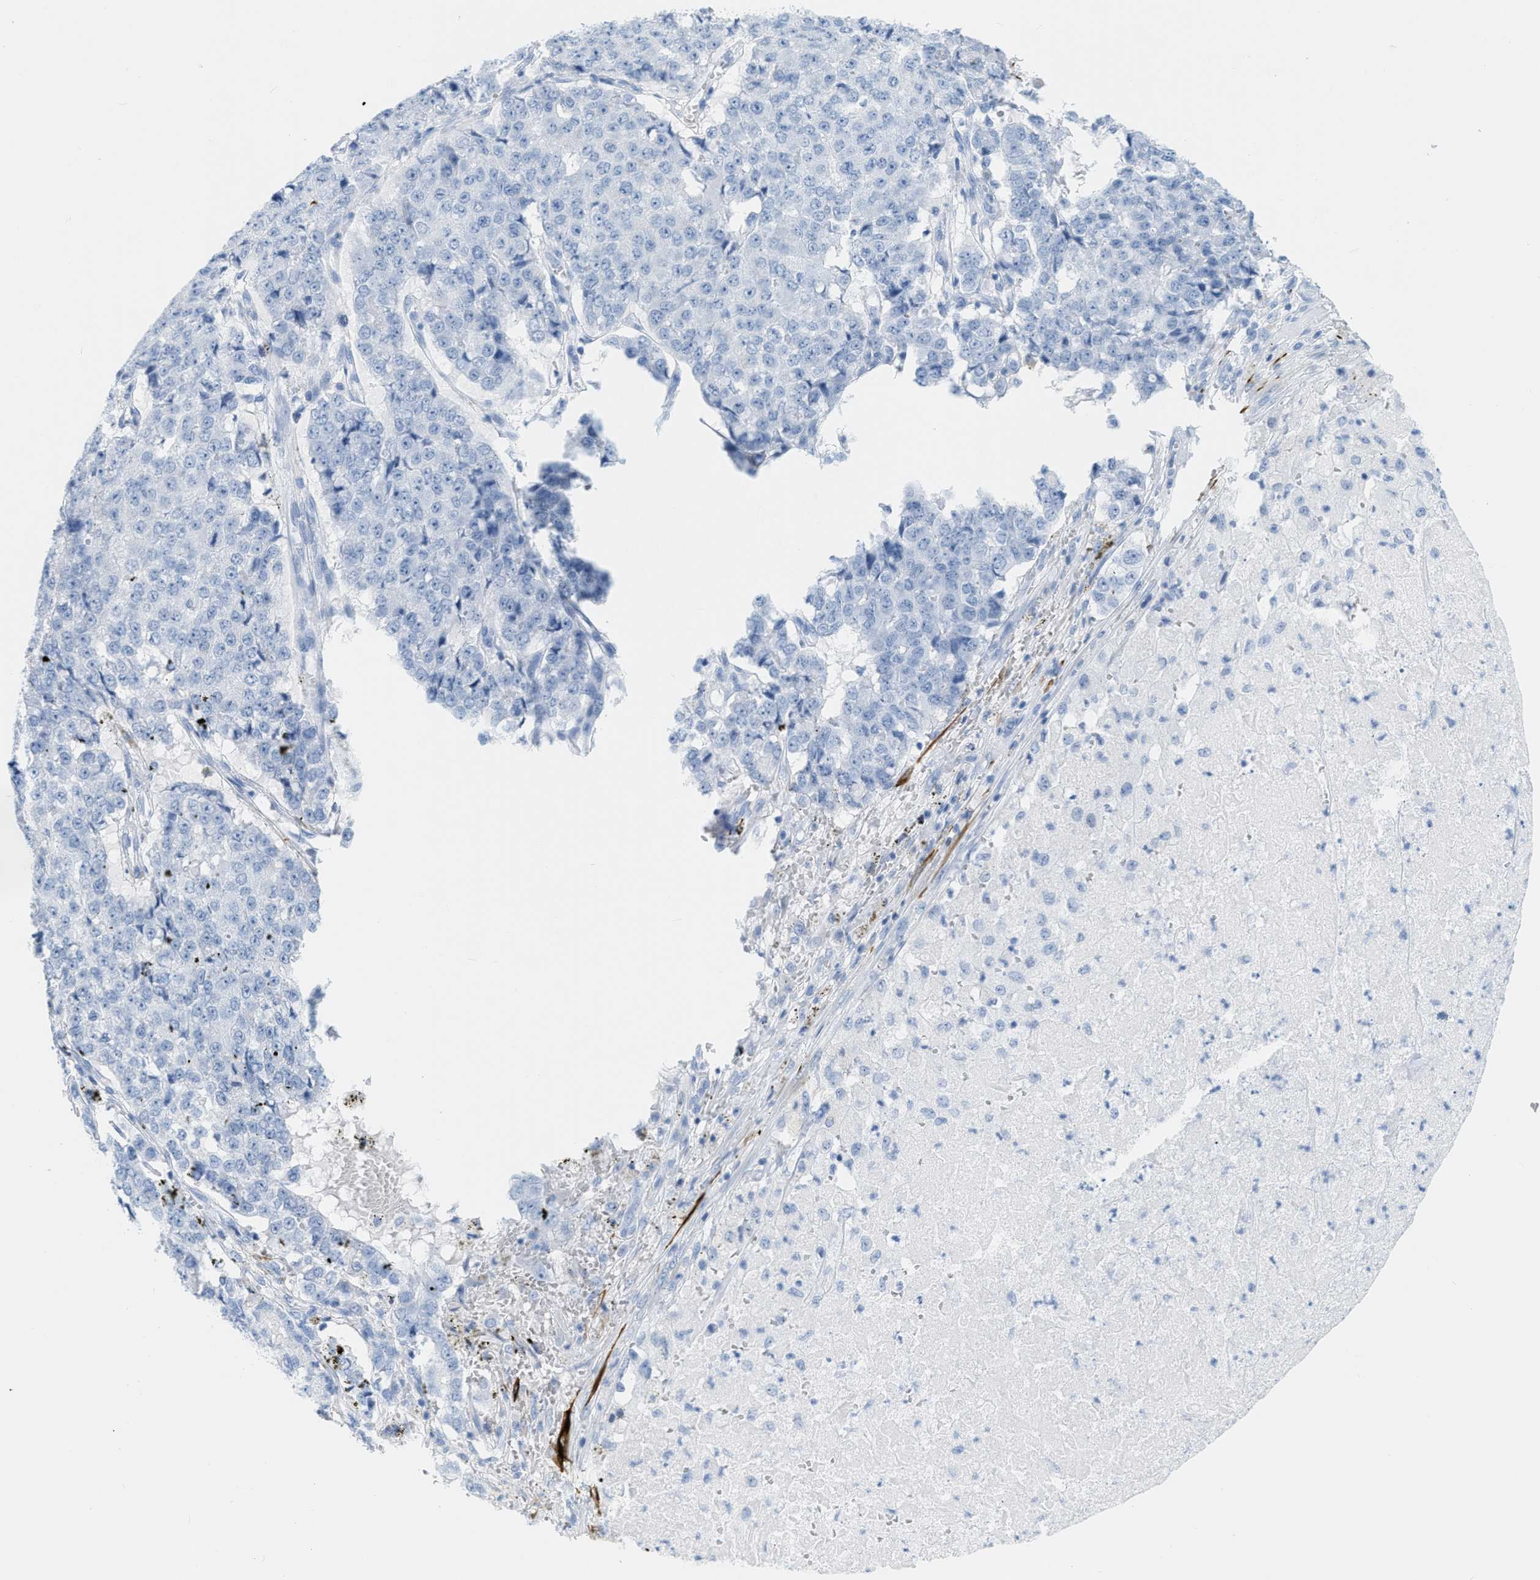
{"staining": {"intensity": "negative", "quantity": "none", "location": "none"}, "tissue": "pancreatic cancer", "cell_type": "Tumor cells", "image_type": "cancer", "snomed": [{"axis": "morphology", "description": "Adenocarcinoma, NOS"}, {"axis": "topography", "description": "Pancreas"}], "caption": "A histopathology image of human pancreatic cancer is negative for staining in tumor cells.", "gene": "DES", "patient": {"sex": "male", "age": 50}}